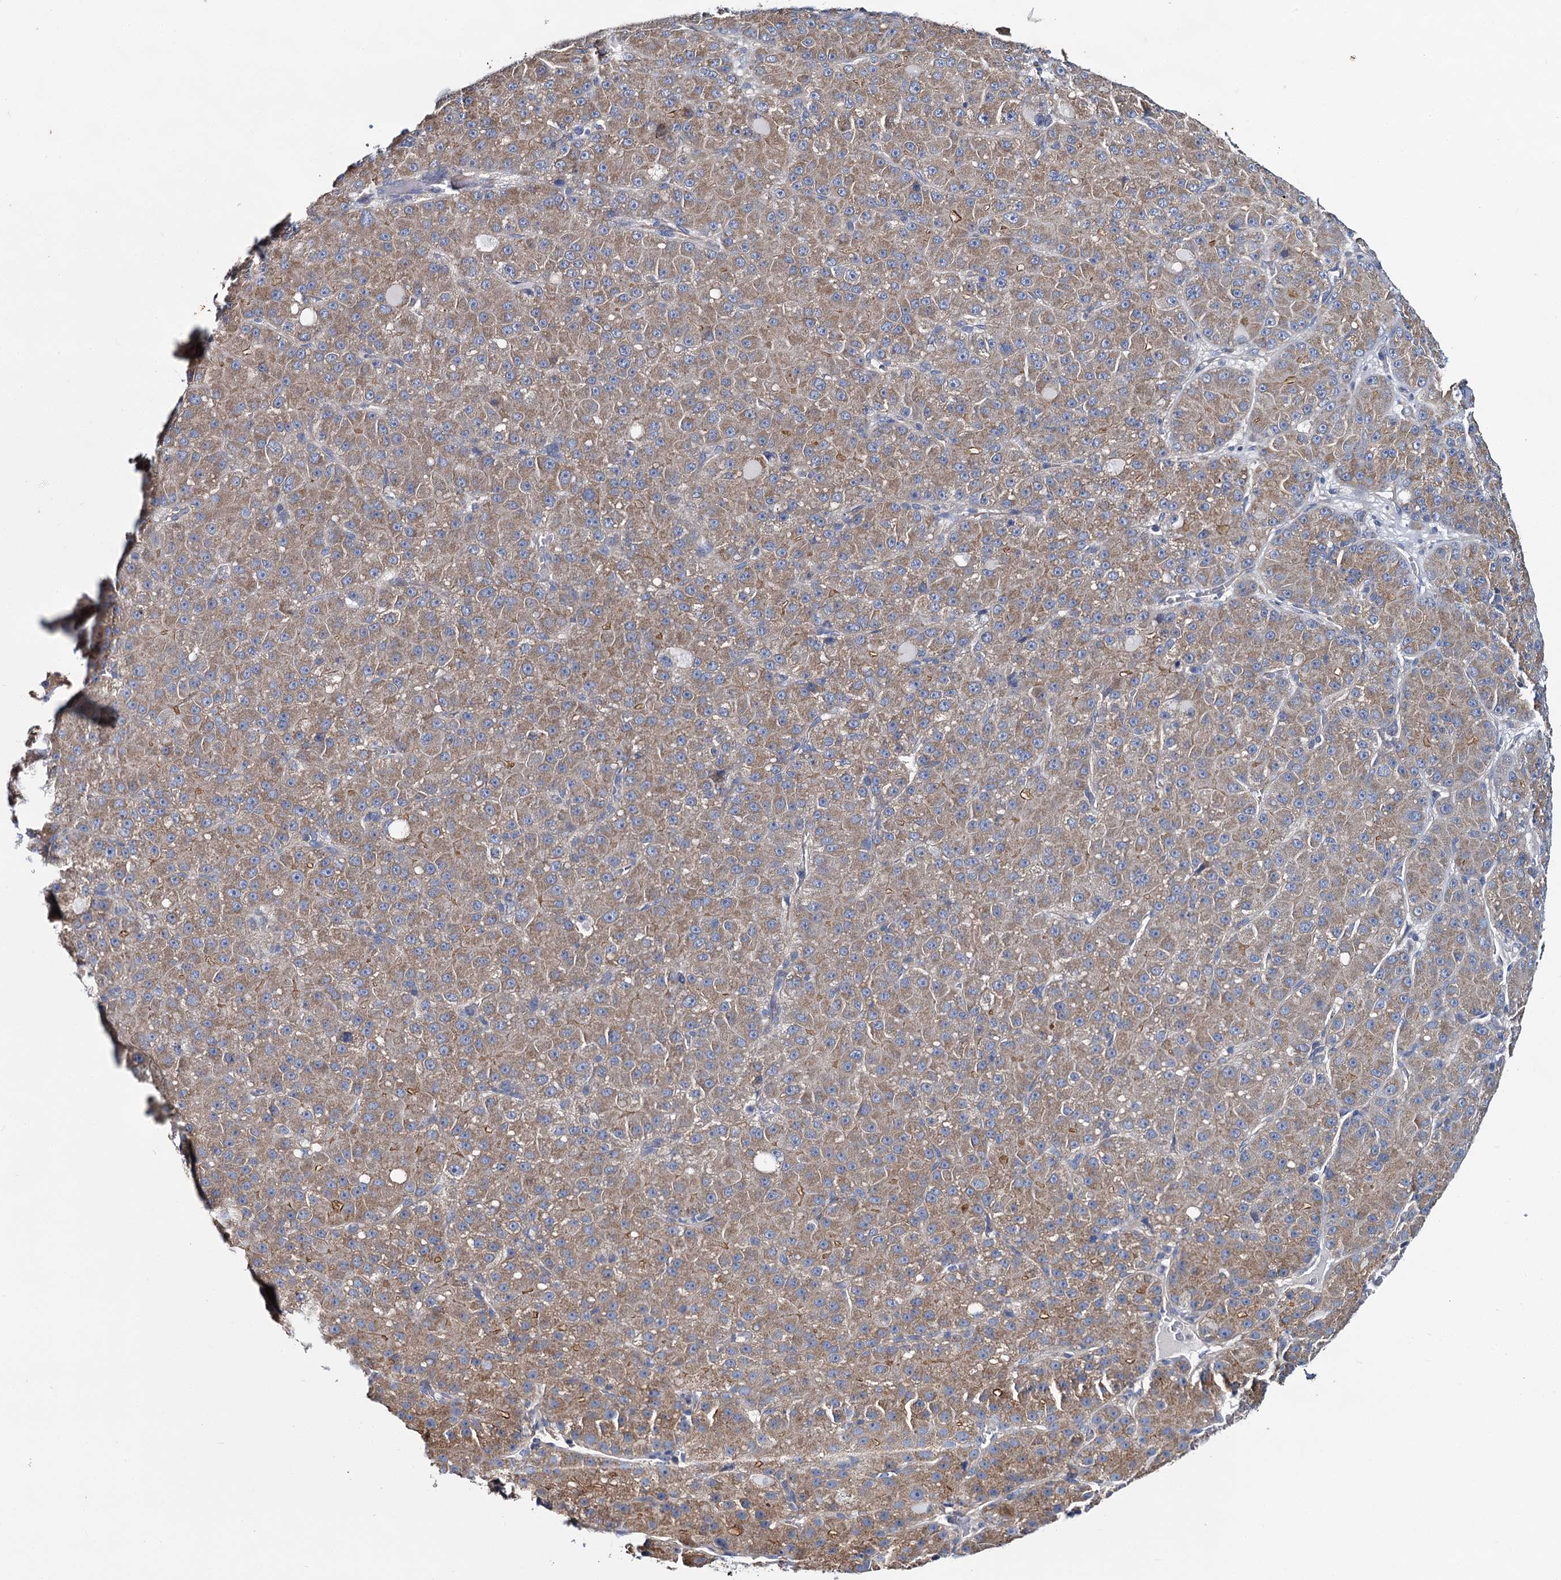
{"staining": {"intensity": "moderate", "quantity": ">75%", "location": "cytoplasmic/membranous"}, "tissue": "liver cancer", "cell_type": "Tumor cells", "image_type": "cancer", "snomed": [{"axis": "morphology", "description": "Carcinoma, Hepatocellular, NOS"}, {"axis": "topography", "description": "Liver"}], "caption": "Brown immunohistochemical staining in human liver hepatocellular carcinoma reveals moderate cytoplasmic/membranous positivity in about >75% of tumor cells.", "gene": "CEP295", "patient": {"sex": "male", "age": 67}}